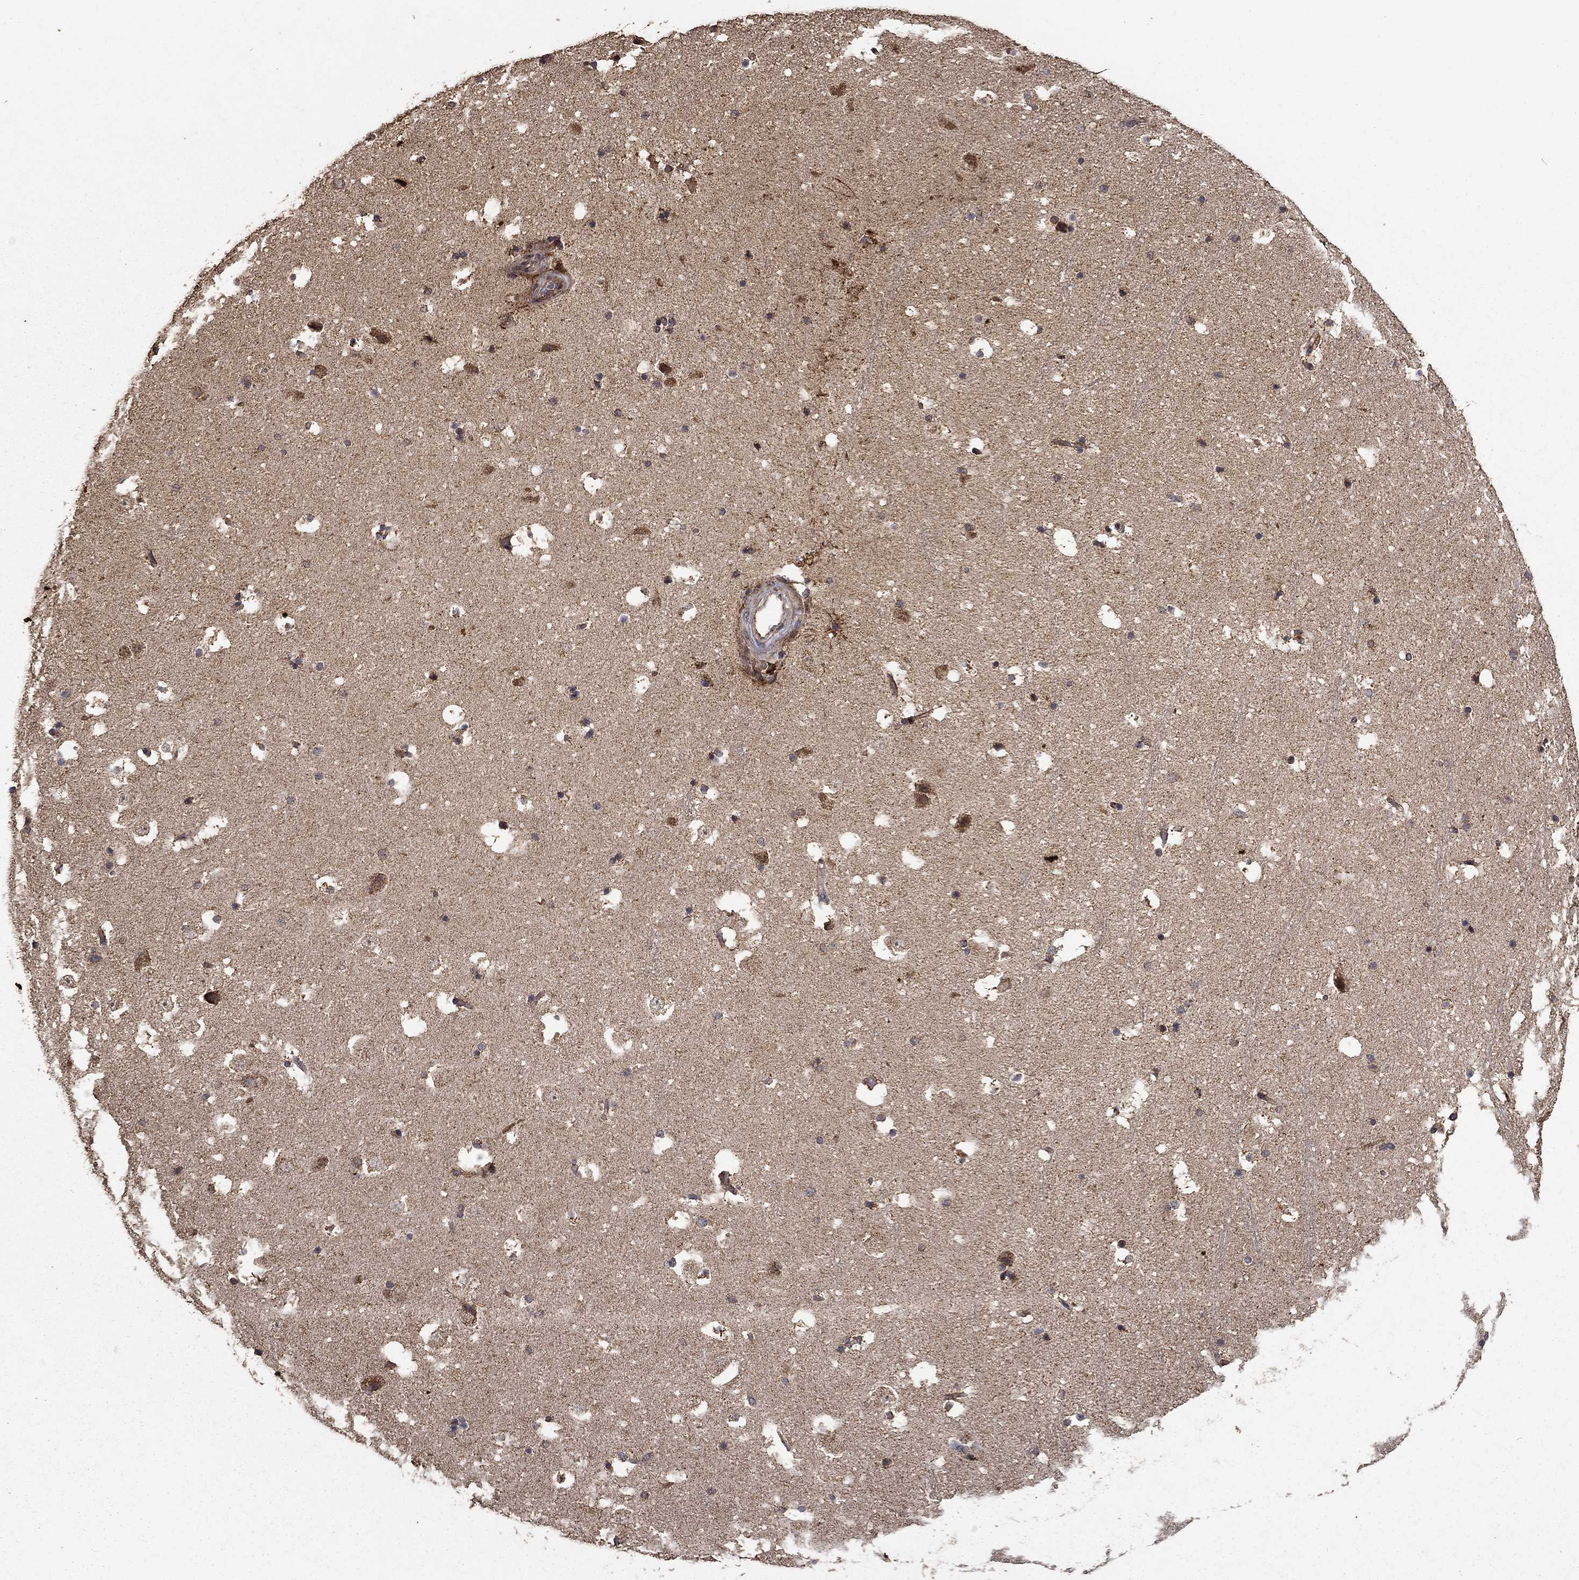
{"staining": {"intensity": "negative", "quantity": "none", "location": "none"}, "tissue": "hippocampus", "cell_type": "Glial cells", "image_type": "normal", "snomed": [{"axis": "morphology", "description": "Normal tissue, NOS"}, {"axis": "topography", "description": "Hippocampus"}], "caption": "Image shows no significant protein staining in glial cells of normal hippocampus.", "gene": "IFRD1", "patient": {"sex": "male", "age": 51}}